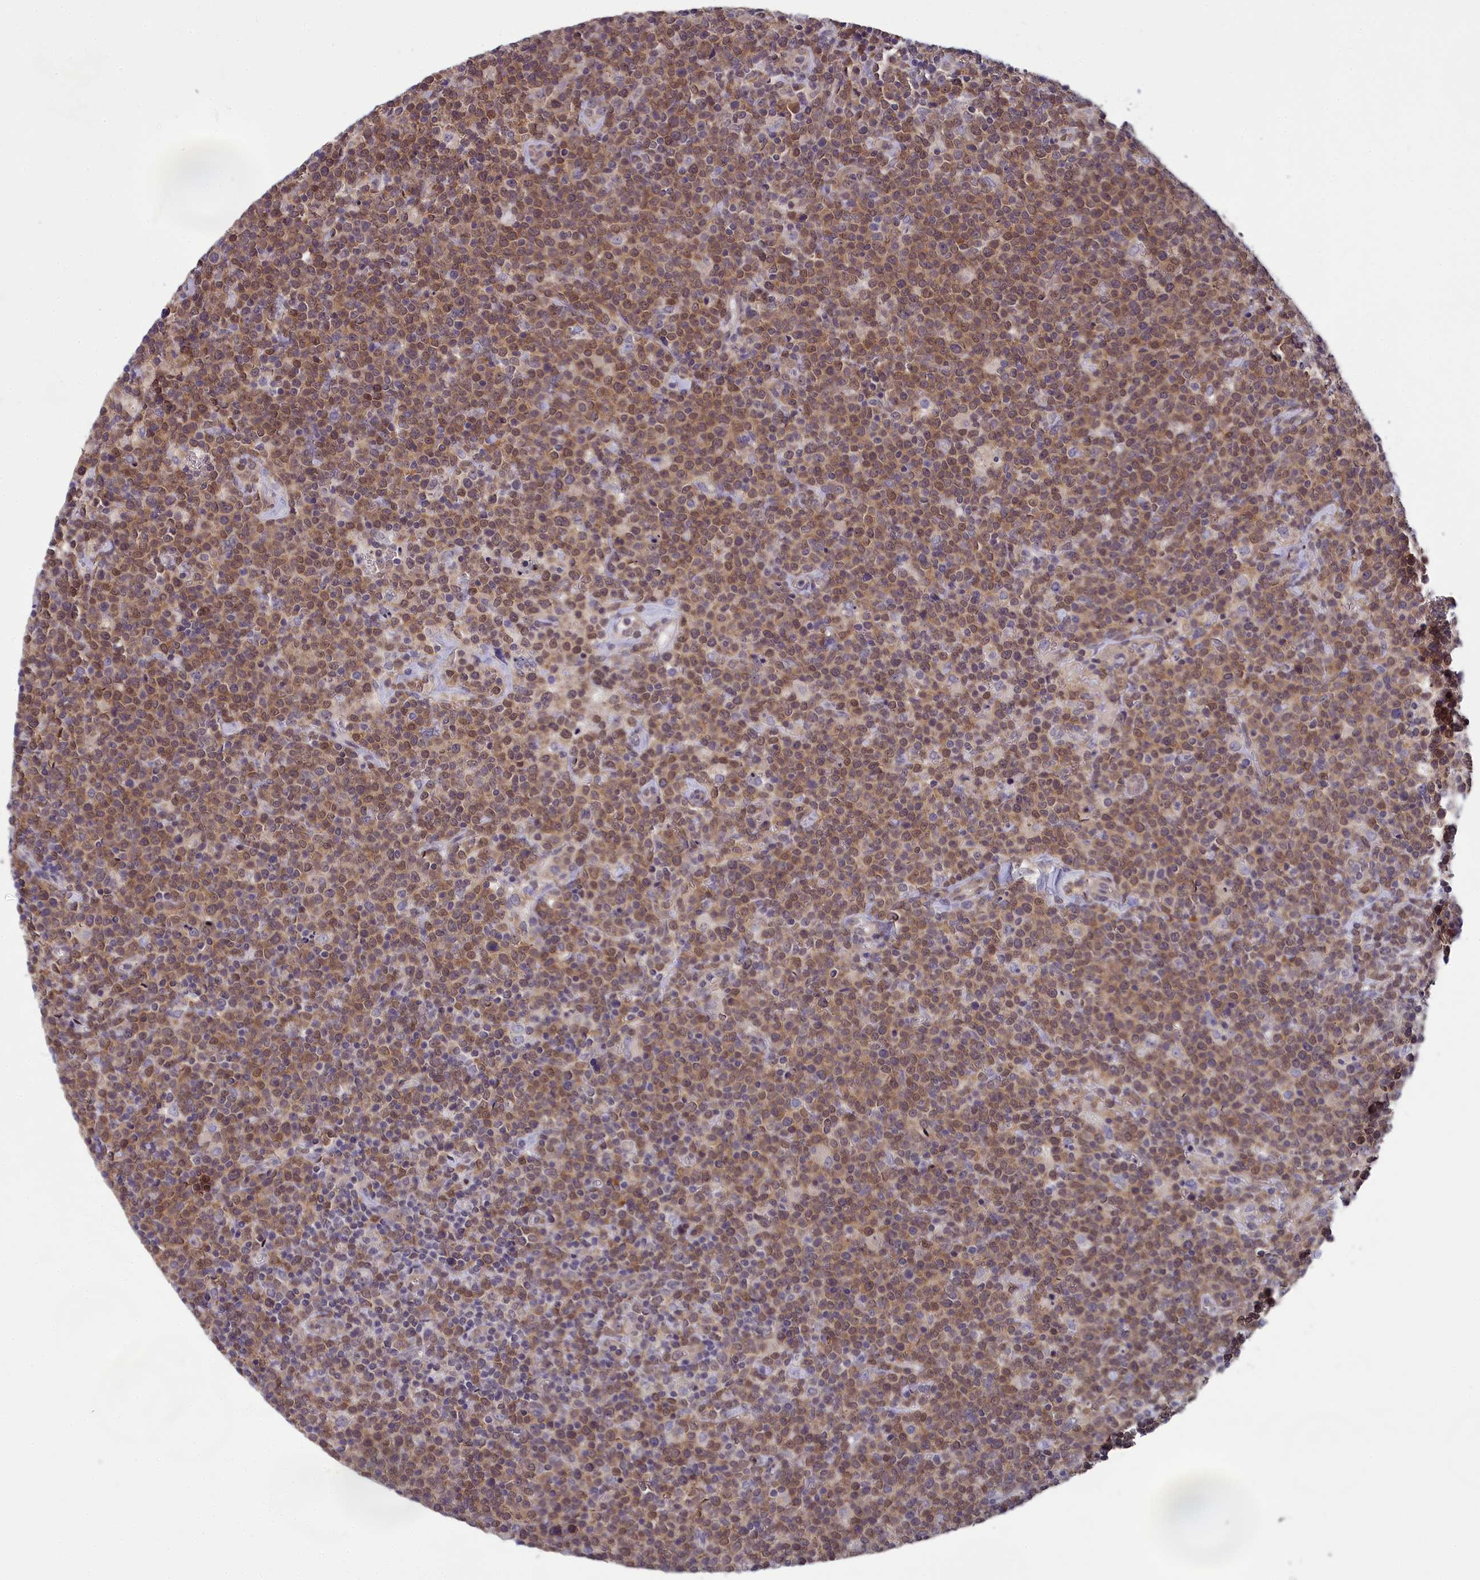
{"staining": {"intensity": "moderate", "quantity": ">75%", "location": "cytoplasmic/membranous"}, "tissue": "lymphoma", "cell_type": "Tumor cells", "image_type": "cancer", "snomed": [{"axis": "morphology", "description": "Malignant lymphoma, non-Hodgkin's type, High grade"}, {"axis": "topography", "description": "Lymph node"}], "caption": "This image exhibits immunohistochemistry (IHC) staining of malignant lymphoma, non-Hodgkin's type (high-grade), with medium moderate cytoplasmic/membranous staining in approximately >75% of tumor cells.", "gene": "MRI1", "patient": {"sex": "male", "age": 61}}